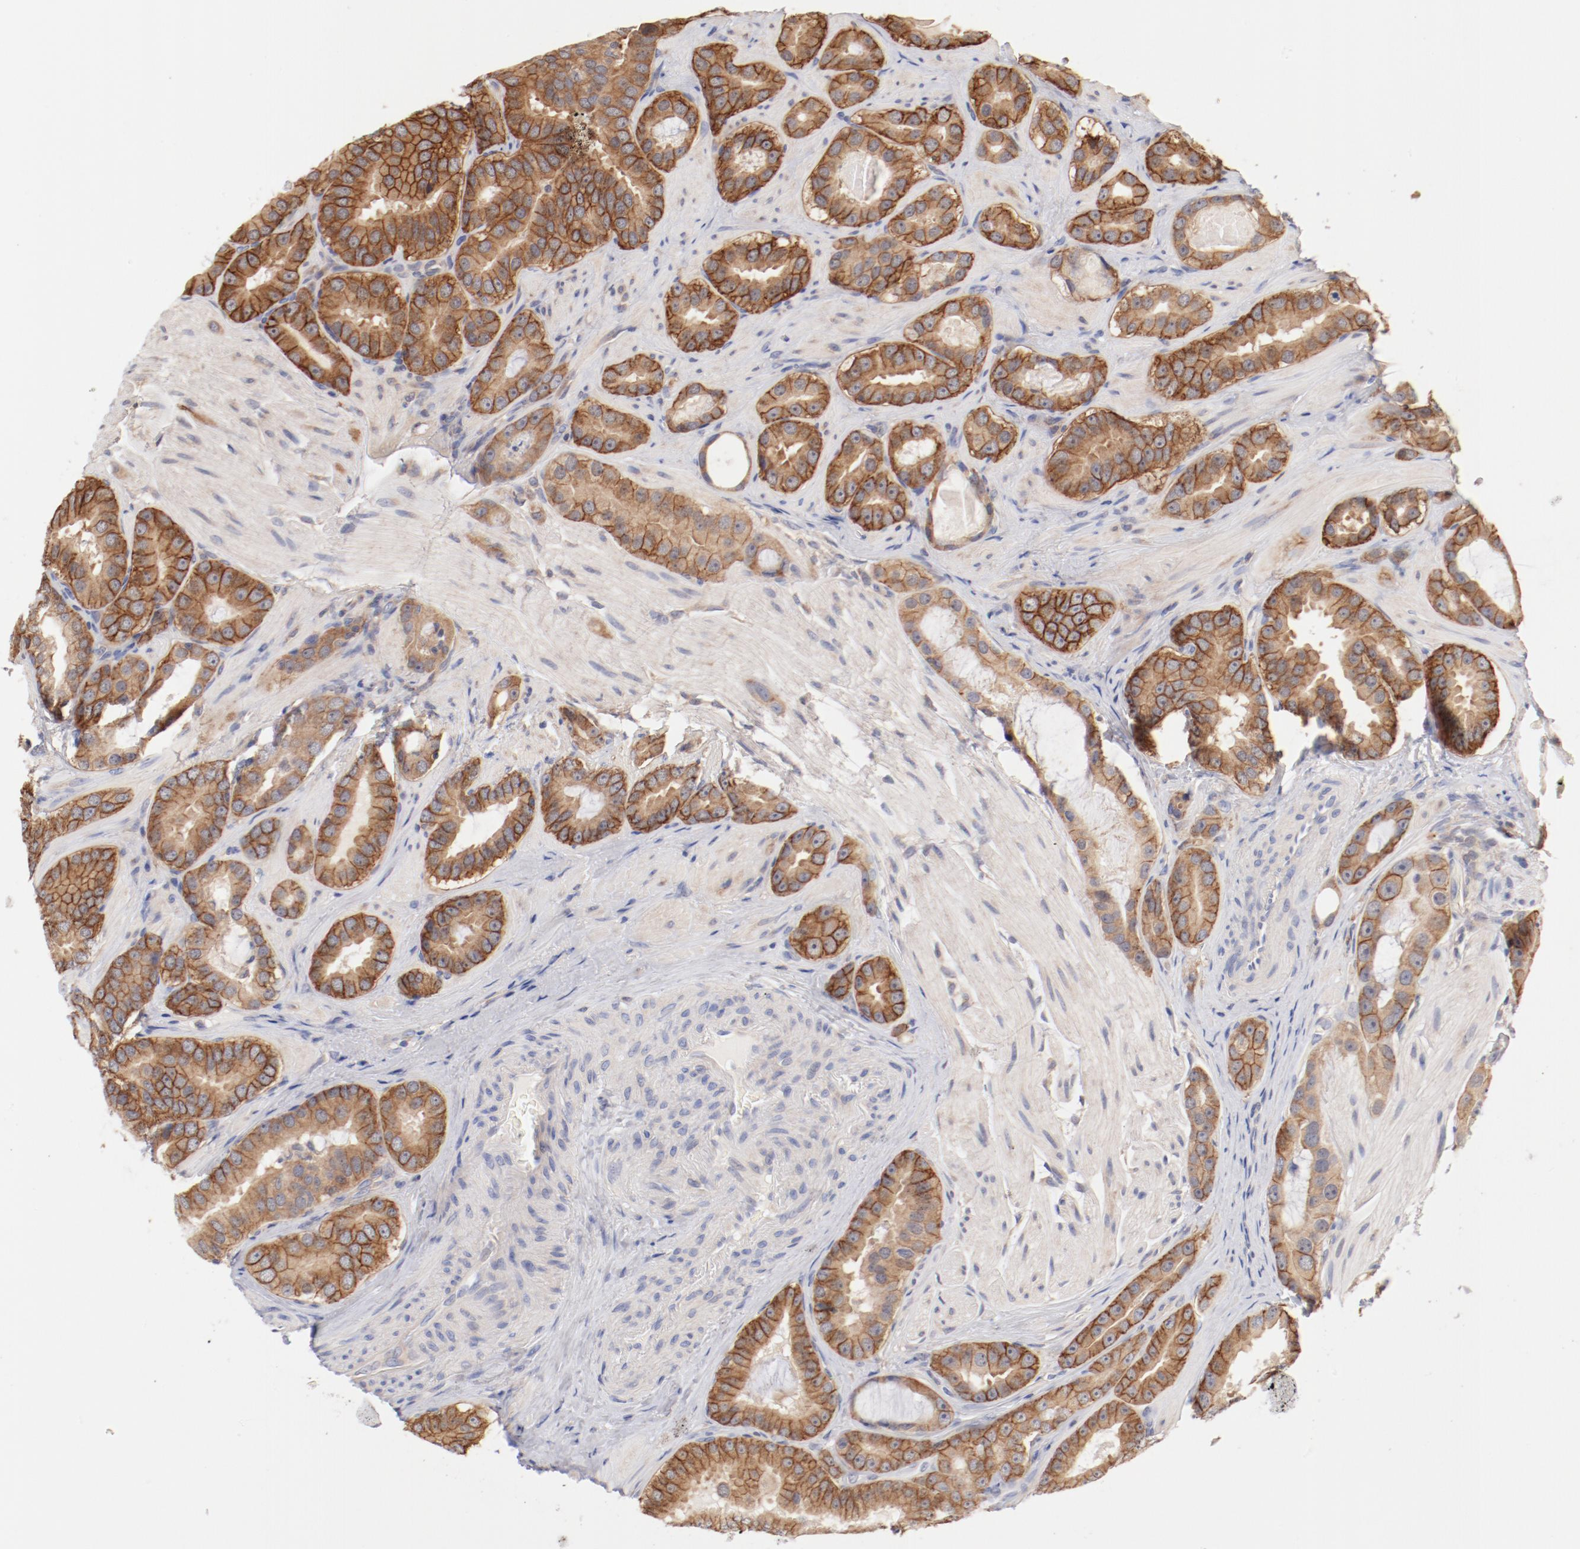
{"staining": {"intensity": "moderate", "quantity": ">75%", "location": "cytoplasmic/membranous"}, "tissue": "prostate cancer", "cell_type": "Tumor cells", "image_type": "cancer", "snomed": [{"axis": "morphology", "description": "Adenocarcinoma, Low grade"}, {"axis": "topography", "description": "Prostate"}], "caption": "A brown stain labels moderate cytoplasmic/membranous staining of a protein in prostate cancer (low-grade adenocarcinoma) tumor cells.", "gene": "SETD3", "patient": {"sex": "male", "age": 59}}